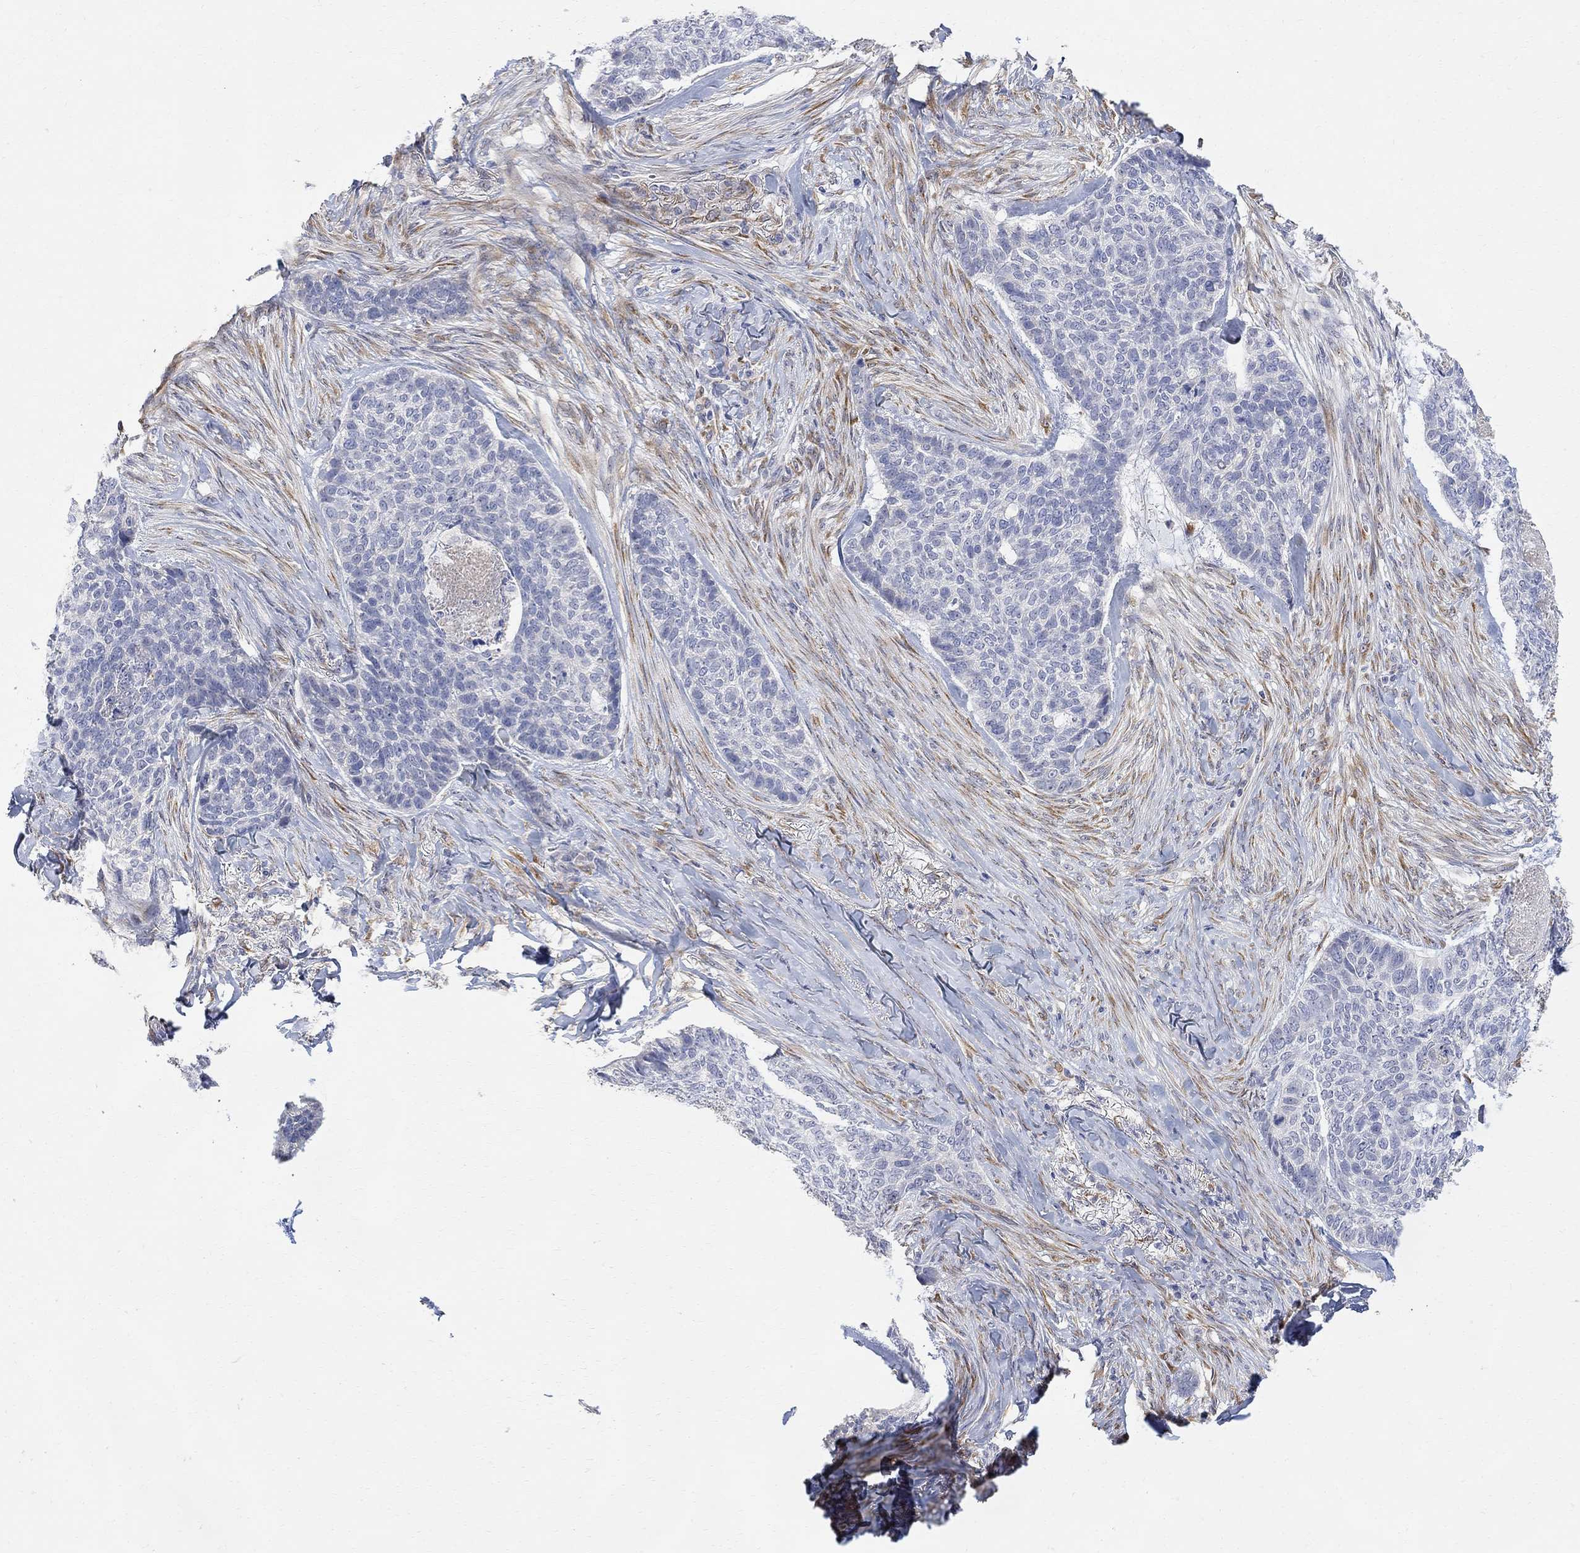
{"staining": {"intensity": "negative", "quantity": "none", "location": "none"}, "tissue": "skin cancer", "cell_type": "Tumor cells", "image_type": "cancer", "snomed": [{"axis": "morphology", "description": "Basal cell carcinoma"}, {"axis": "topography", "description": "Skin"}], "caption": "Protein analysis of skin cancer (basal cell carcinoma) exhibits no significant positivity in tumor cells.", "gene": "FNDC5", "patient": {"sex": "female", "age": 69}}